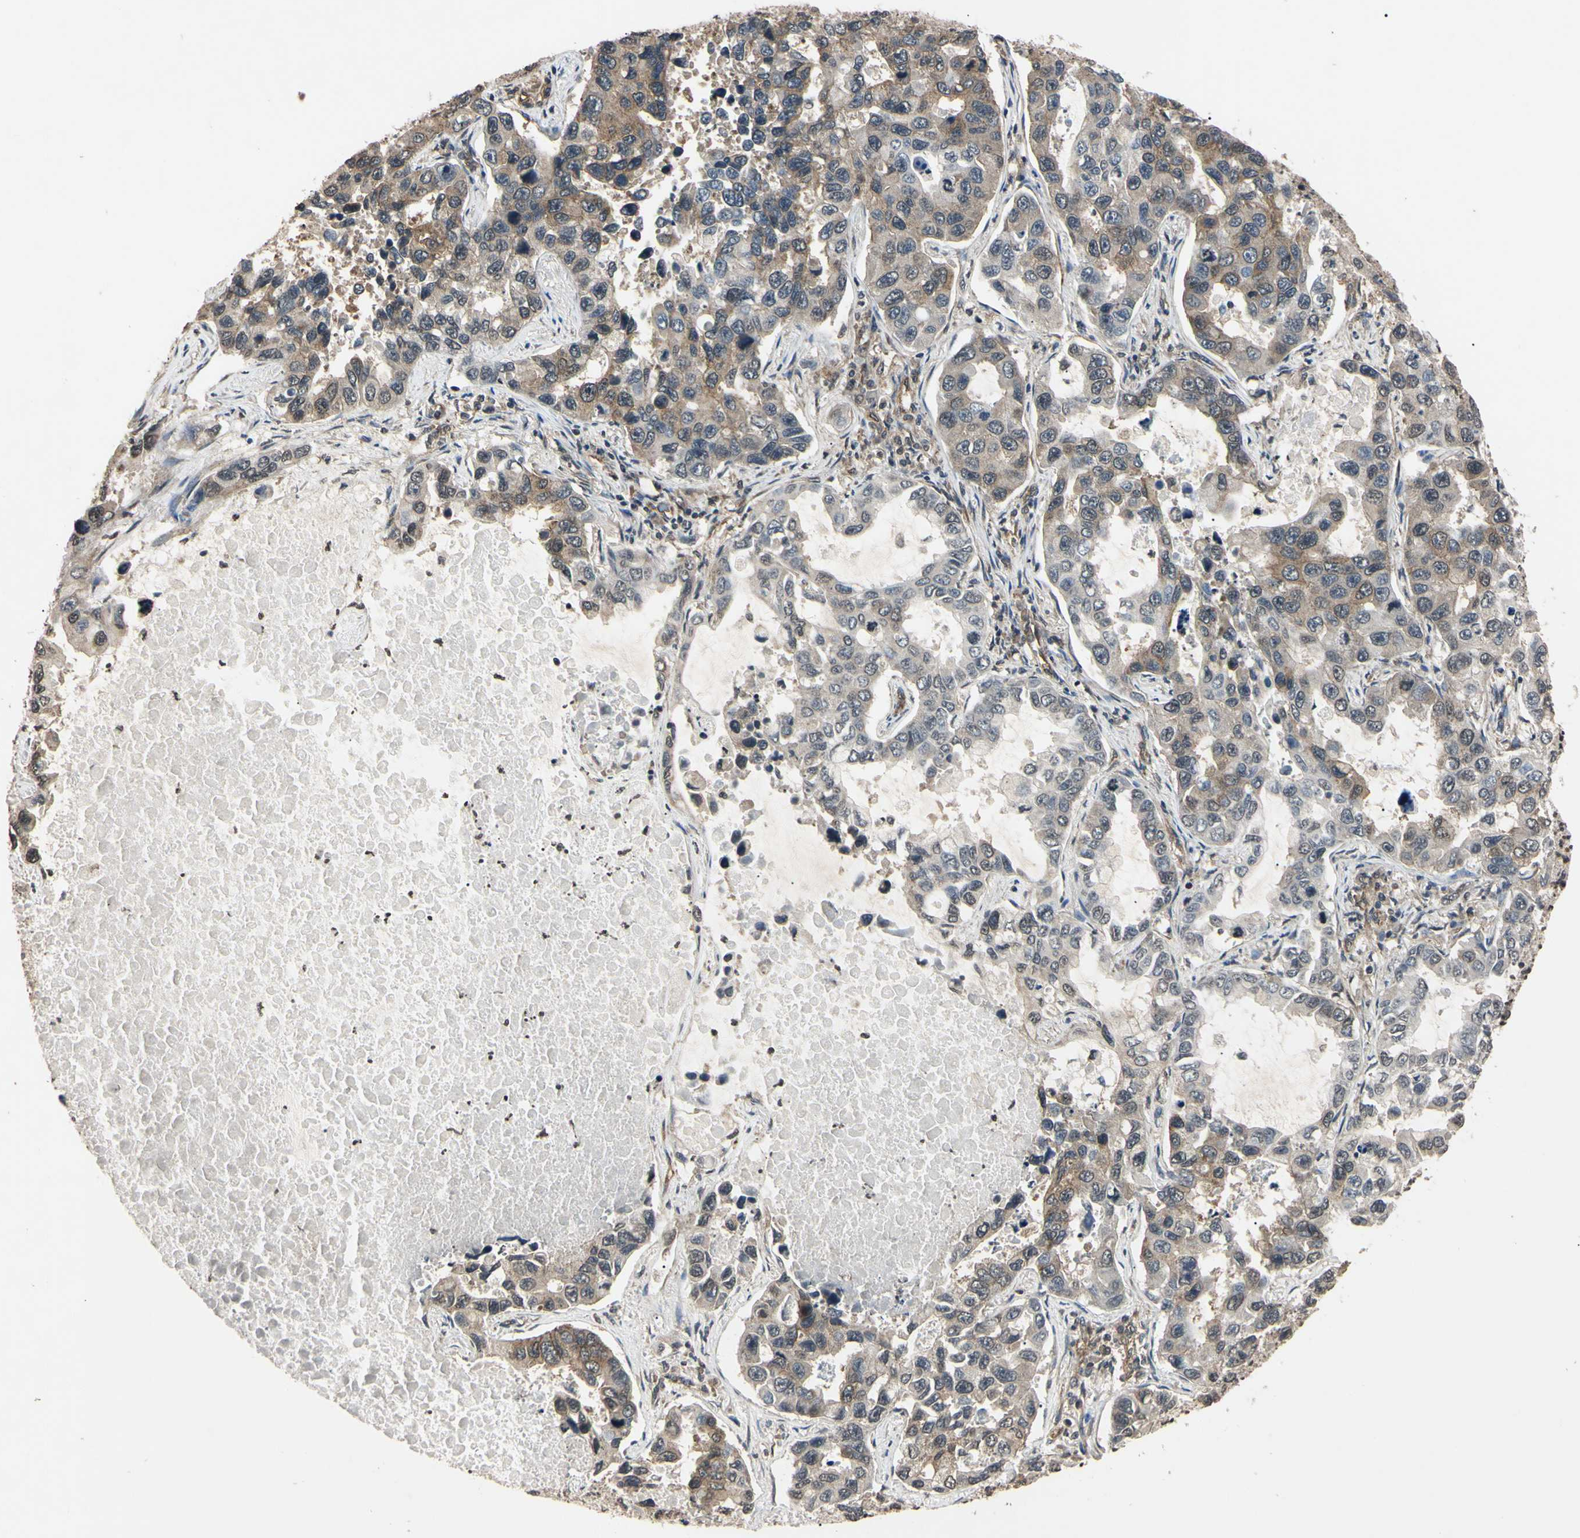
{"staining": {"intensity": "weak", "quantity": "25%-75%", "location": "cytoplasmic/membranous"}, "tissue": "lung cancer", "cell_type": "Tumor cells", "image_type": "cancer", "snomed": [{"axis": "morphology", "description": "Adenocarcinoma, NOS"}, {"axis": "topography", "description": "Lung"}], "caption": "This is an image of IHC staining of lung adenocarcinoma, which shows weak staining in the cytoplasmic/membranous of tumor cells.", "gene": "EPN1", "patient": {"sex": "male", "age": 64}}